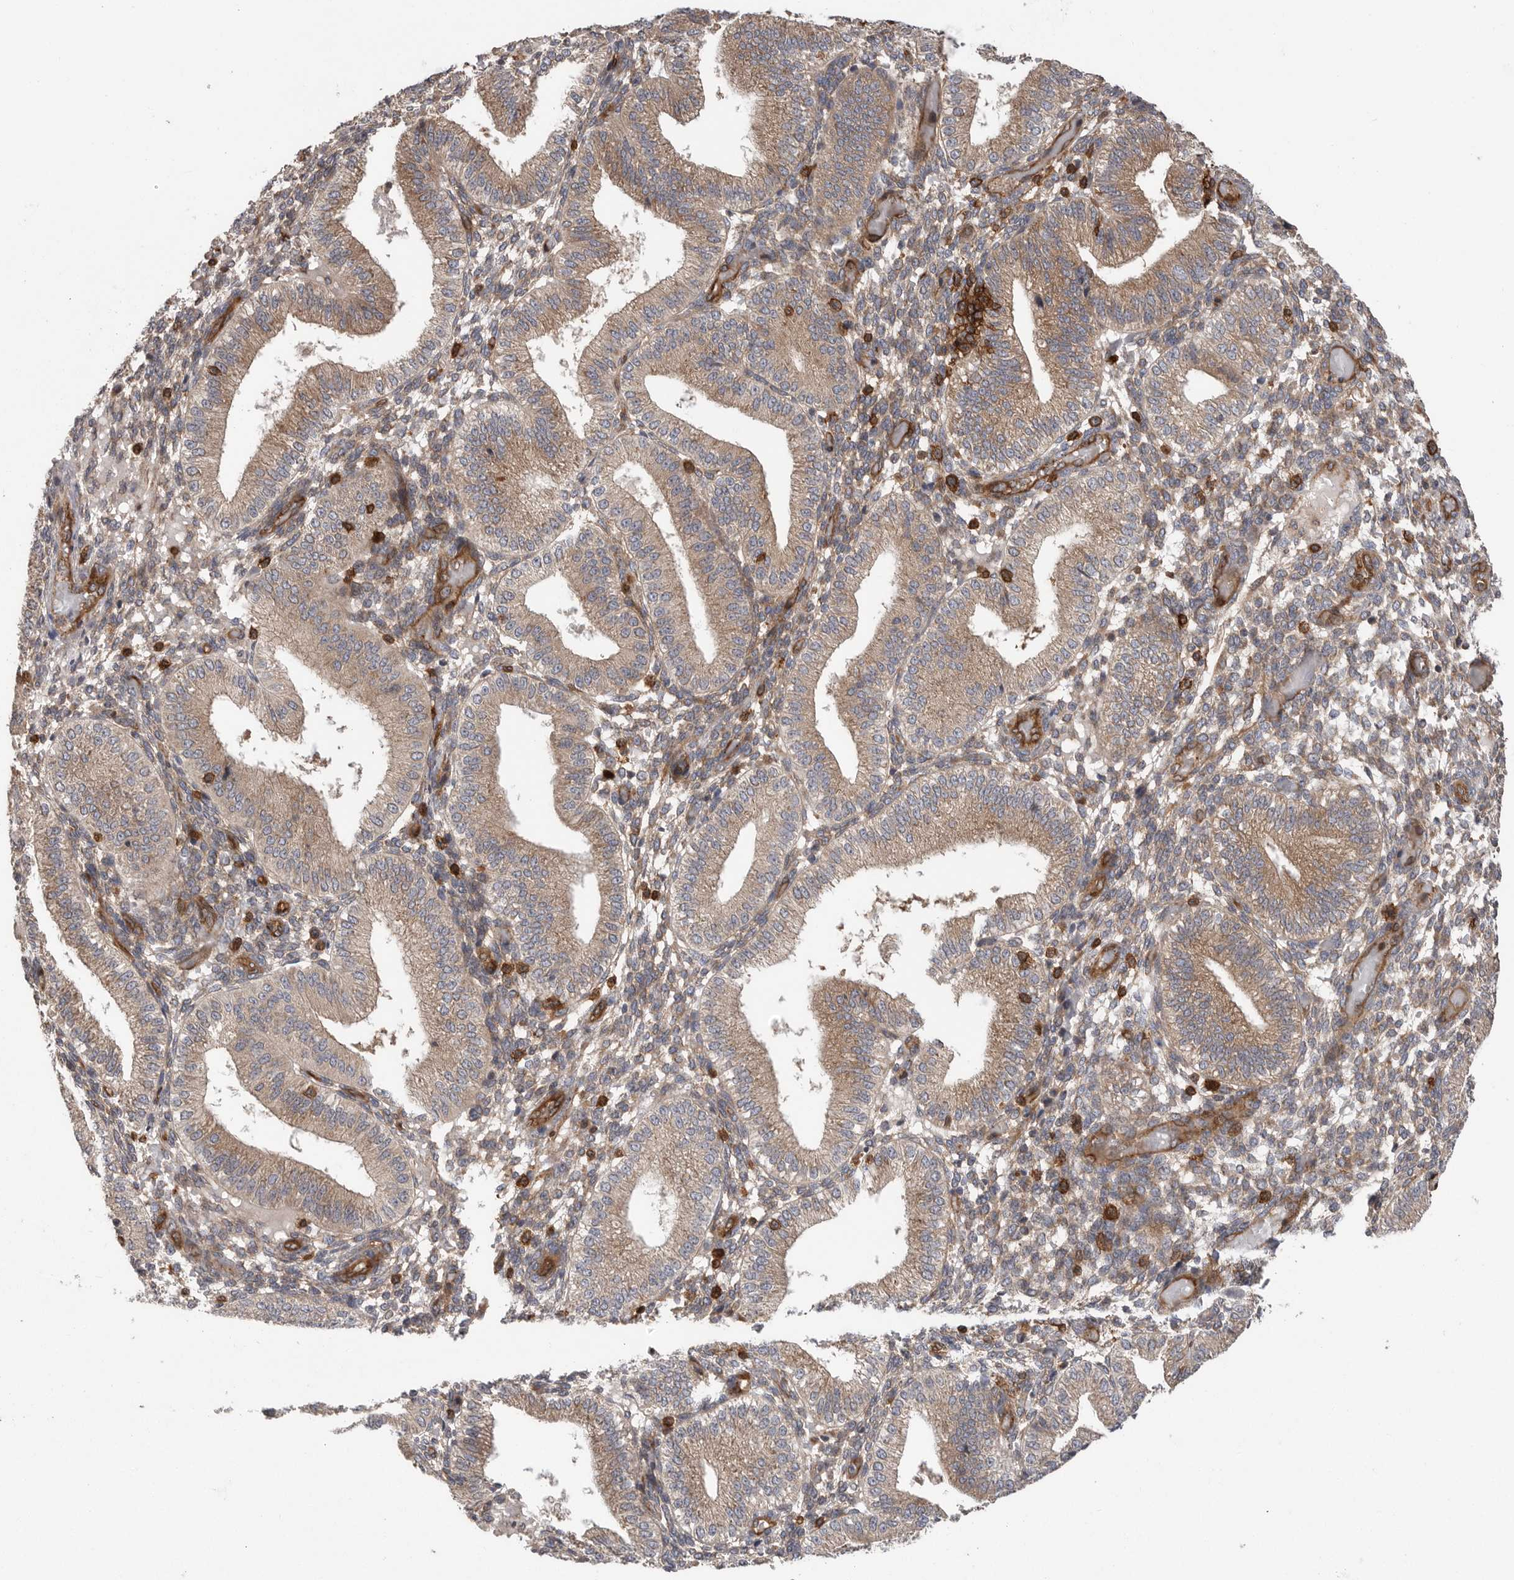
{"staining": {"intensity": "strong", "quantity": "<25%", "location": "cytoplasmic/membranous"}, "tissue": "endometrium", "cell_type": "Cells in endometrial stroma", "image_type": "normal", "snomed": [{"axis": "morphology", "description": "Normal tissue, NOS"}, {"axis": "topography", "description": "Endometrium"}], "caption": "Immunohistochemistry (IHC) histopathology image of normal endometrium: human endometrium stained using immunohistochemistry (IHC) demonstrates medium levels of strong protein expression localized specifically in the cytoplasmic/membranous of cells in endometrial stroma, appearing as a cytoplasmic/membranous brown color.", "gene": "PRKCH", "patient": {"sex": "female", "age": 39}}